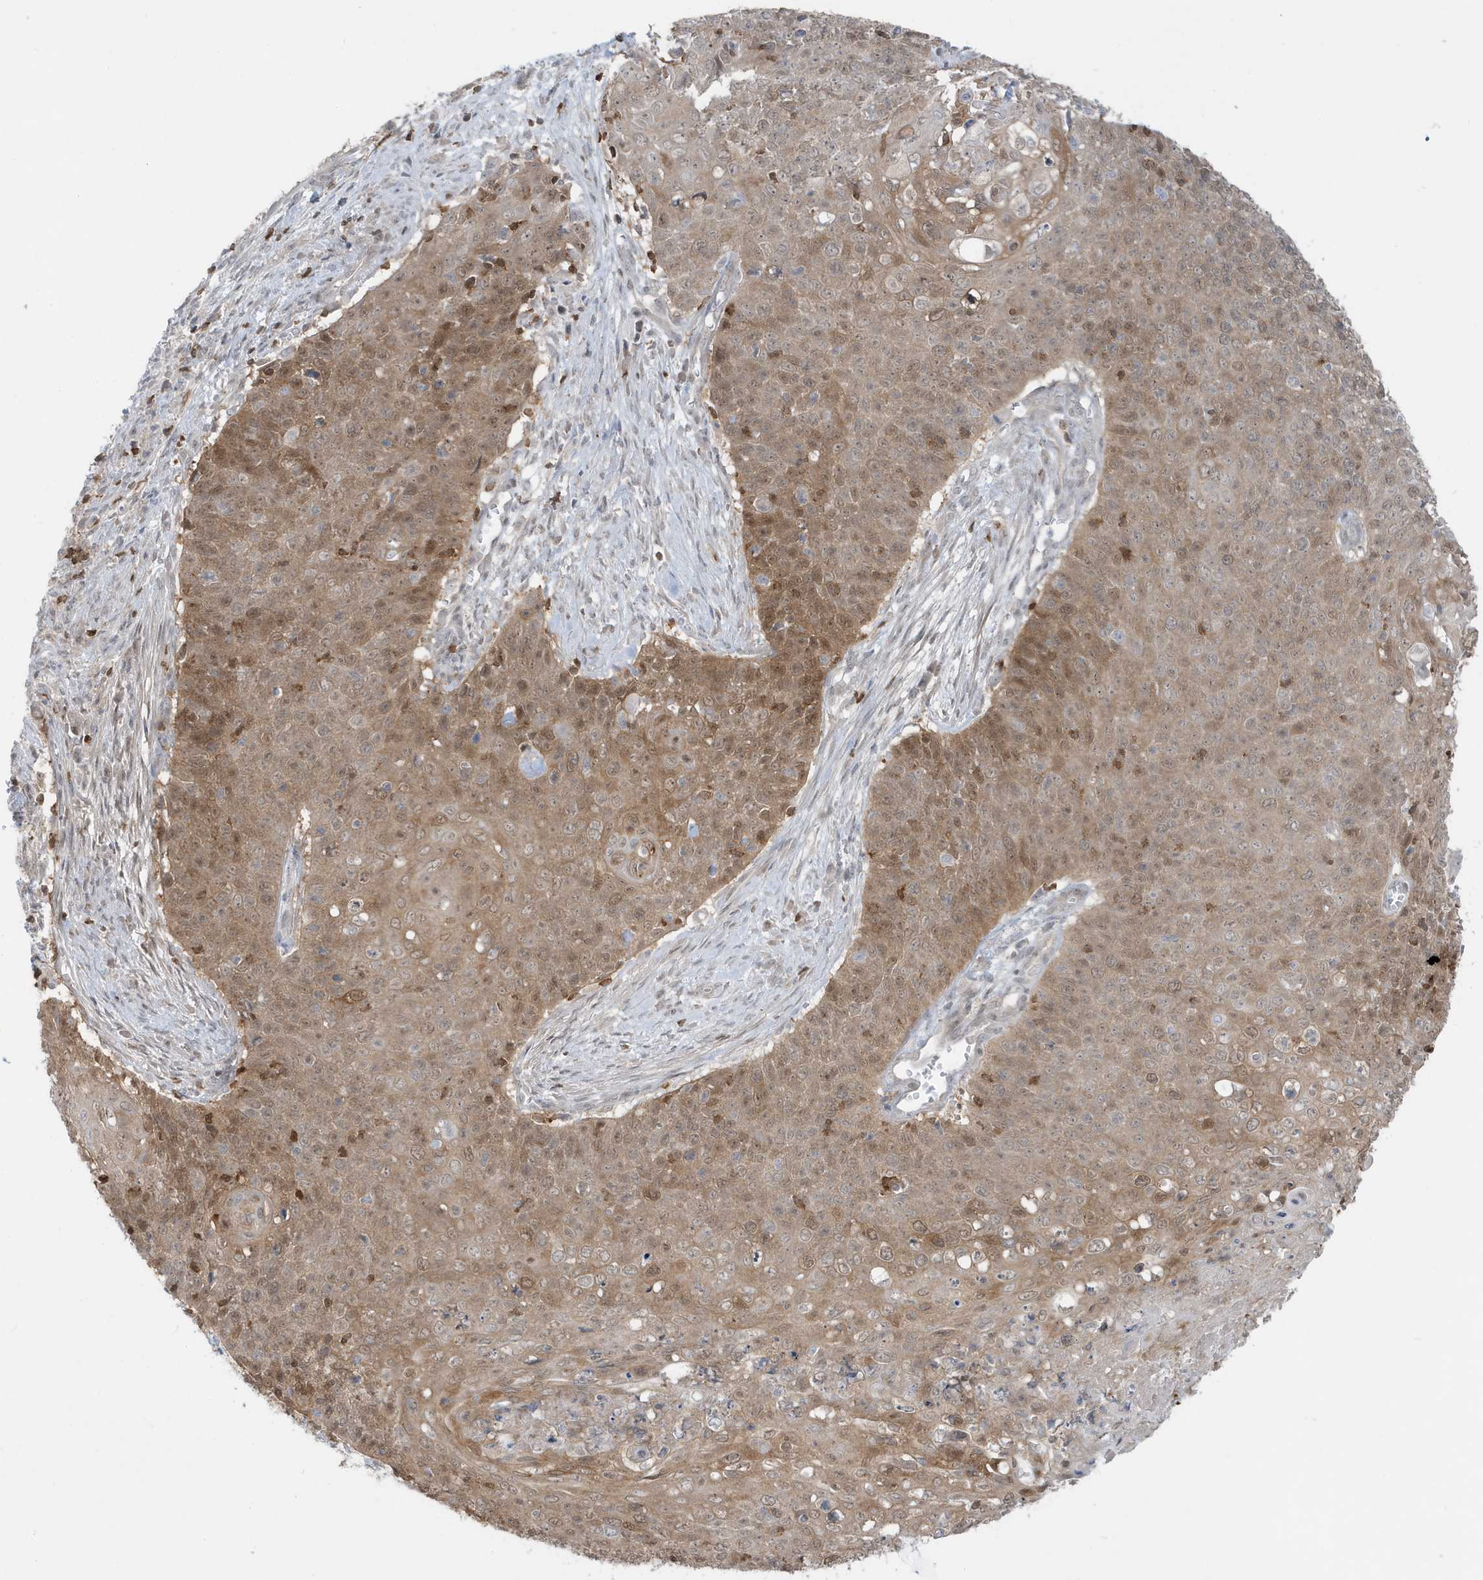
{"staining": {"intensity": "moderate", "quantity": "25%-75%", "location": "cytoplasmic/membranous,nuclear"}, "tissue": "cervical cancer", "cell_type": "Tumor cells", "image_type": "cancer", "snomed": [{"axis": "morphology", "description": "Squamous cell carcinoma, NOS"}, {"axis": "topography", "description": "Cervix"}], "caption": "Immunohistochemistry (DAB (3,3'-diaminobenzidine)) staining of cervical squamous cell carcinoma demonstrates moderate cytoplasmic/membranous and nuclear protein expression in about 25%-75% of tumor cells. (DAB IHC, brown staining for protein, blue staining for nuclei).", "gene": "OGA", "patient": {"sex": "female", "age": 39}}